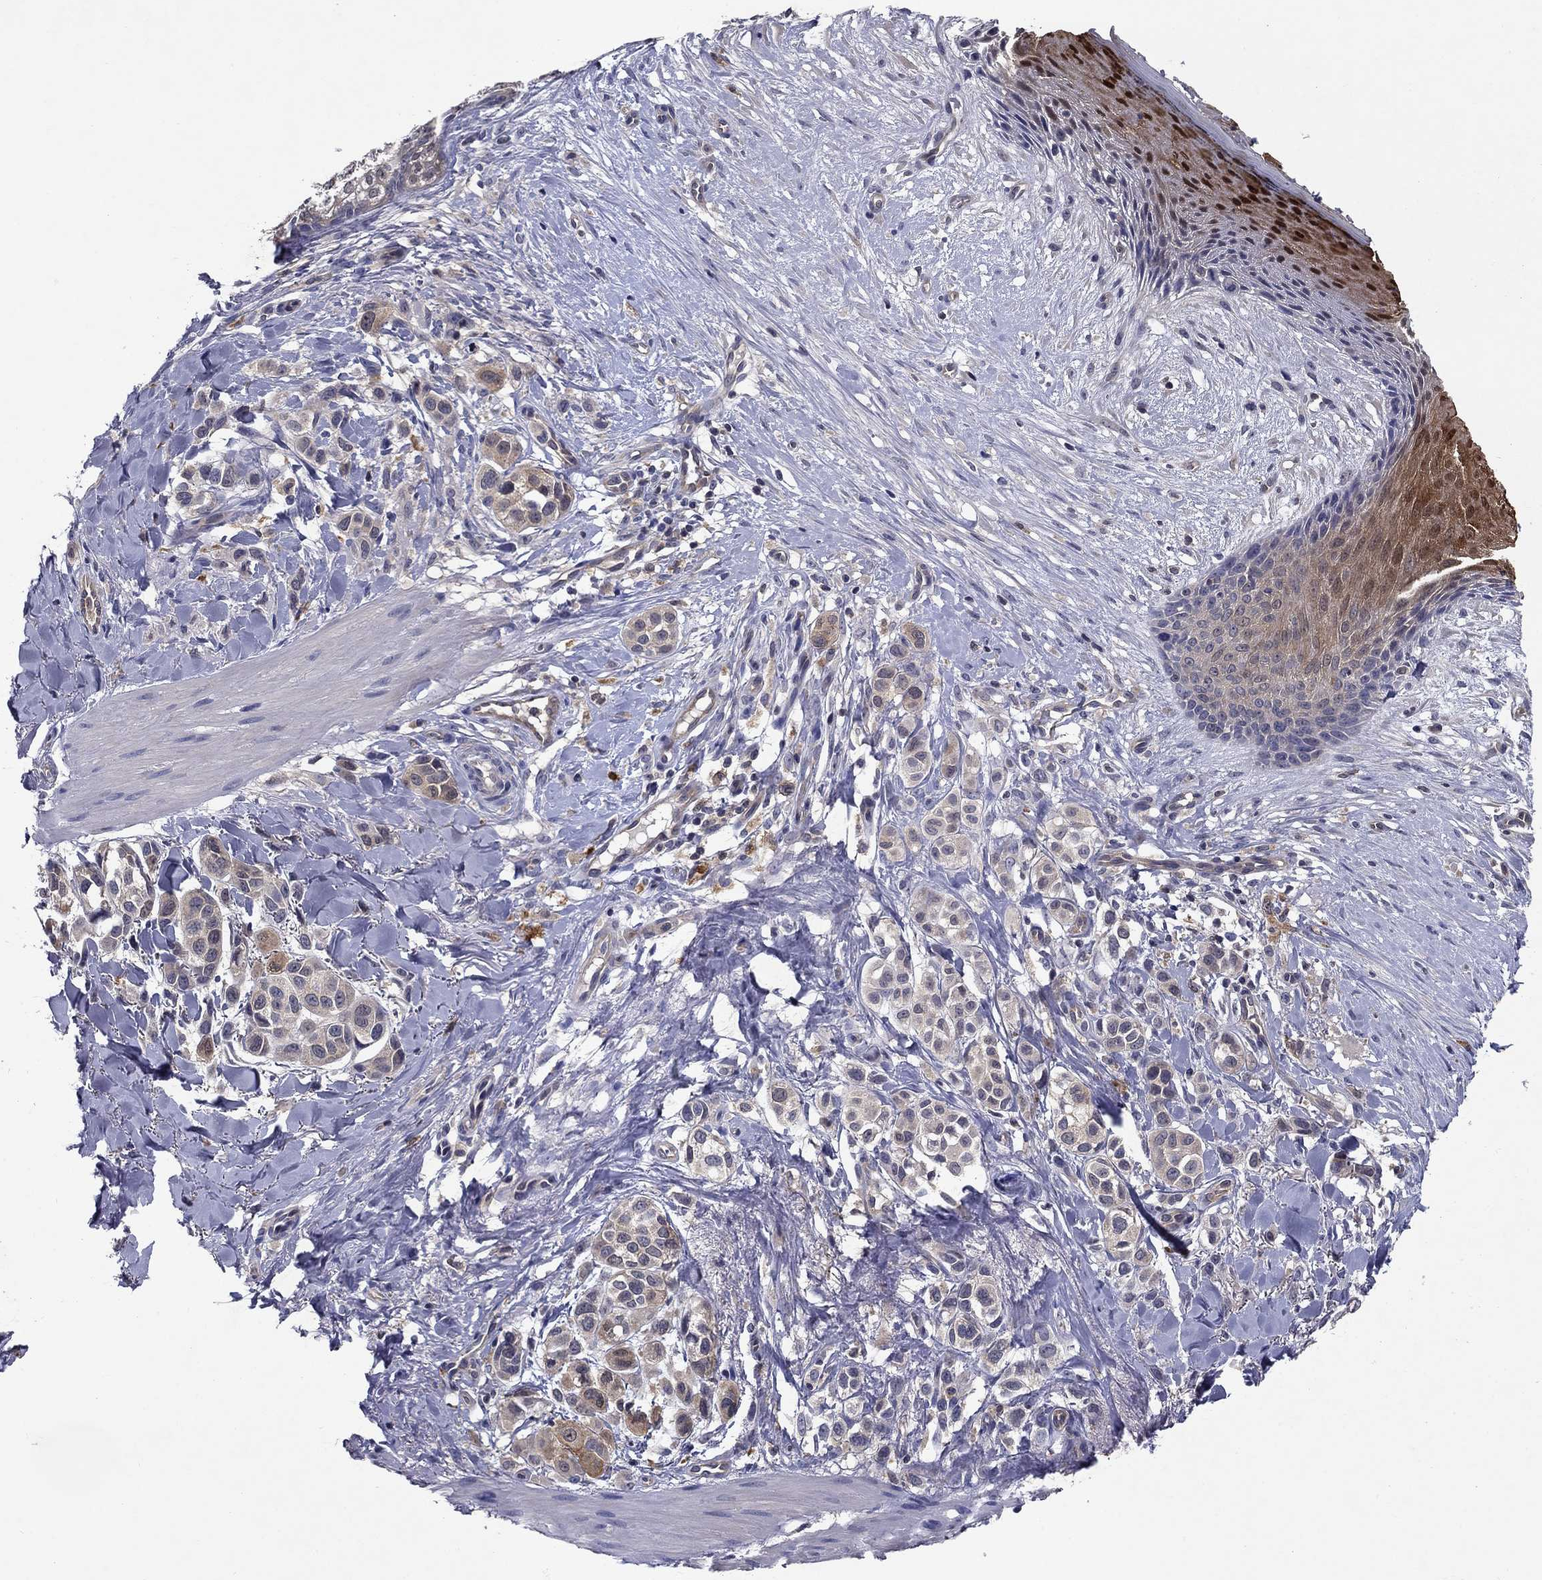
{"staining": {"intensity": "negative", "quantity": "none", "location": "none"}, "tissue": "melanoma", "cell_type": "Tumor cells", "image_type": "cancer", "snomed": [{"axis": "morphology", "description": "Malignant melanoma, NOS"}, {"axis": "topography", "description": "Skin"}], "caption": "Immunohistochemical staining of human melanoma demonstrates no significant positivity in tumor cells.", "gene": "GLTP", "patient": {"sex": "male", "age": 57}}